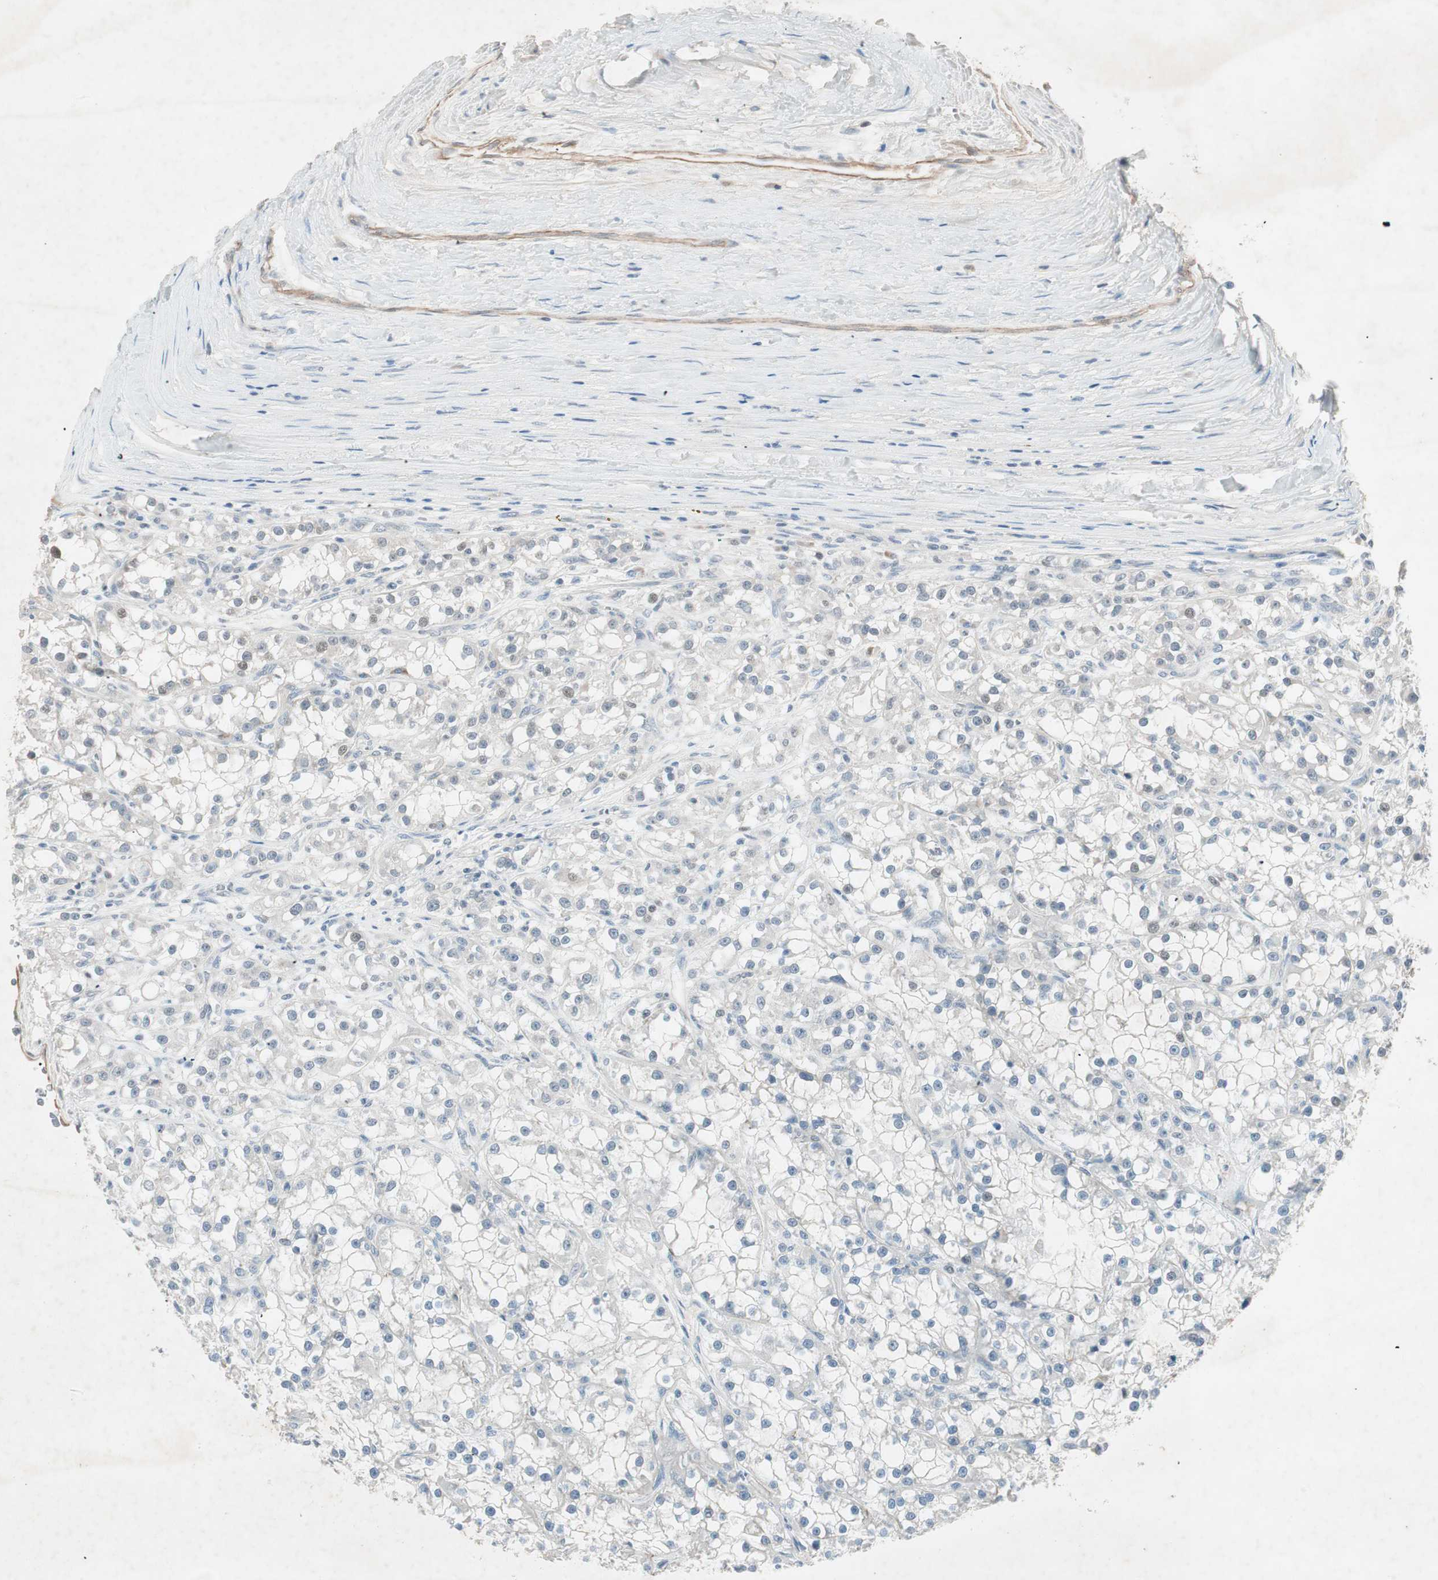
{"staining": {"intensity": "negative", "quantity": "none", "location": "none"}, "tissue": "renal cancer", "cell_type": "Tumor cells", "image_type": "cancer", "snomed": [{"axis": "morphology", "description": "Adenocarcinoma, NOS"}, {"axis": "topography", "description": "Kidney"}], "caption": "Adenocarcinoma (renal) stained for a protein using immunohistochemistry (IHC) displays no staining tumor cells.", "gene": "ITGB4", "patient": {"sex": "female", "age": 52}}